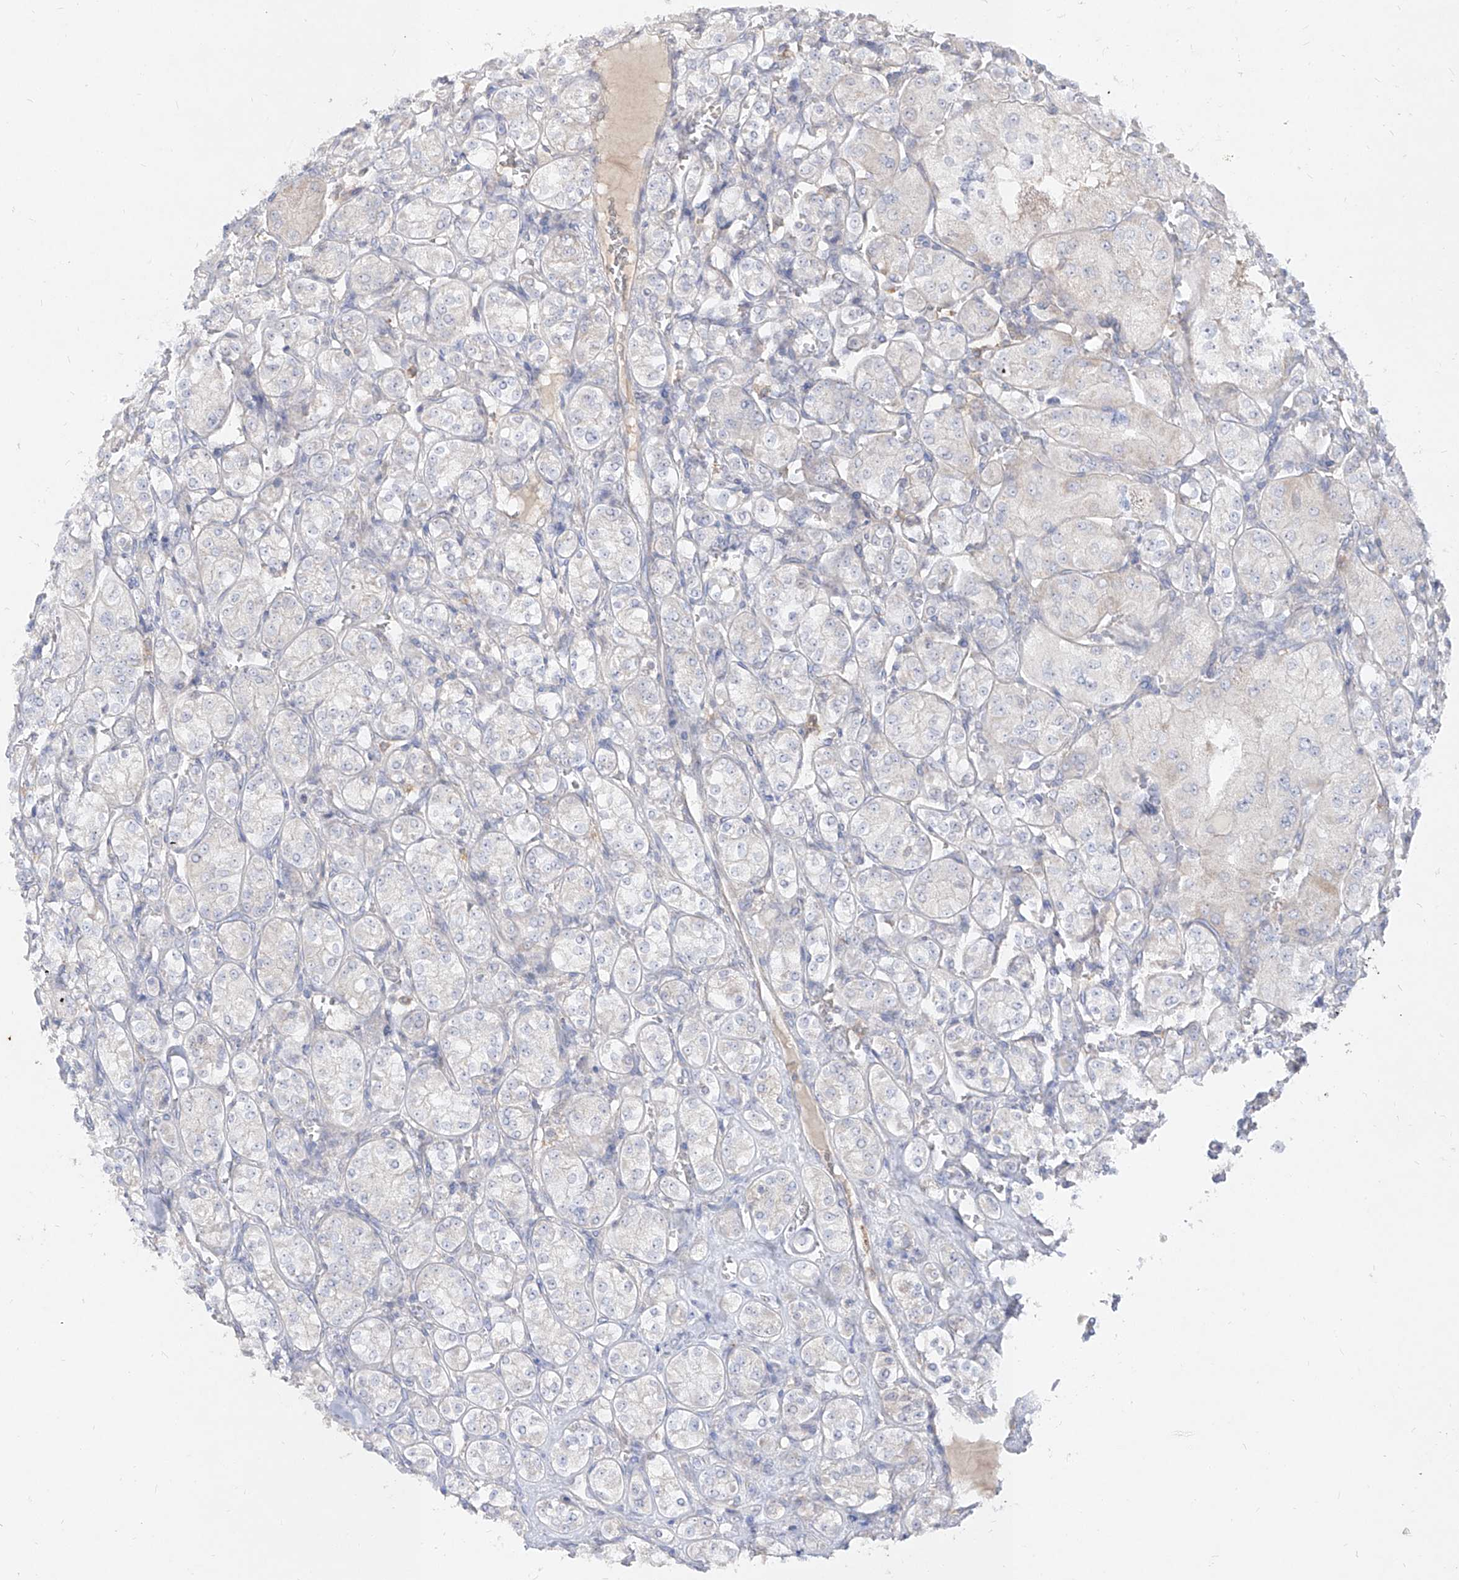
{"staining": {"intensity": "negative", "quantity": "none", "location": "none"}, "tissue": "renal cancer", "cell_type": "Tumor cells", "image_type": "cancer", "snomed": [{"axis": "morphology", "description": "Adenocarcinoma, NOS"}, {"axis": "topography", "description": "Kidney"}], "caption": "This is a histopathology image of IHC staining of renal cancer, which shows no staining in tumor cells.", "gene": "RBFOX3", "patient": {"sex": "male", "age": 77}}